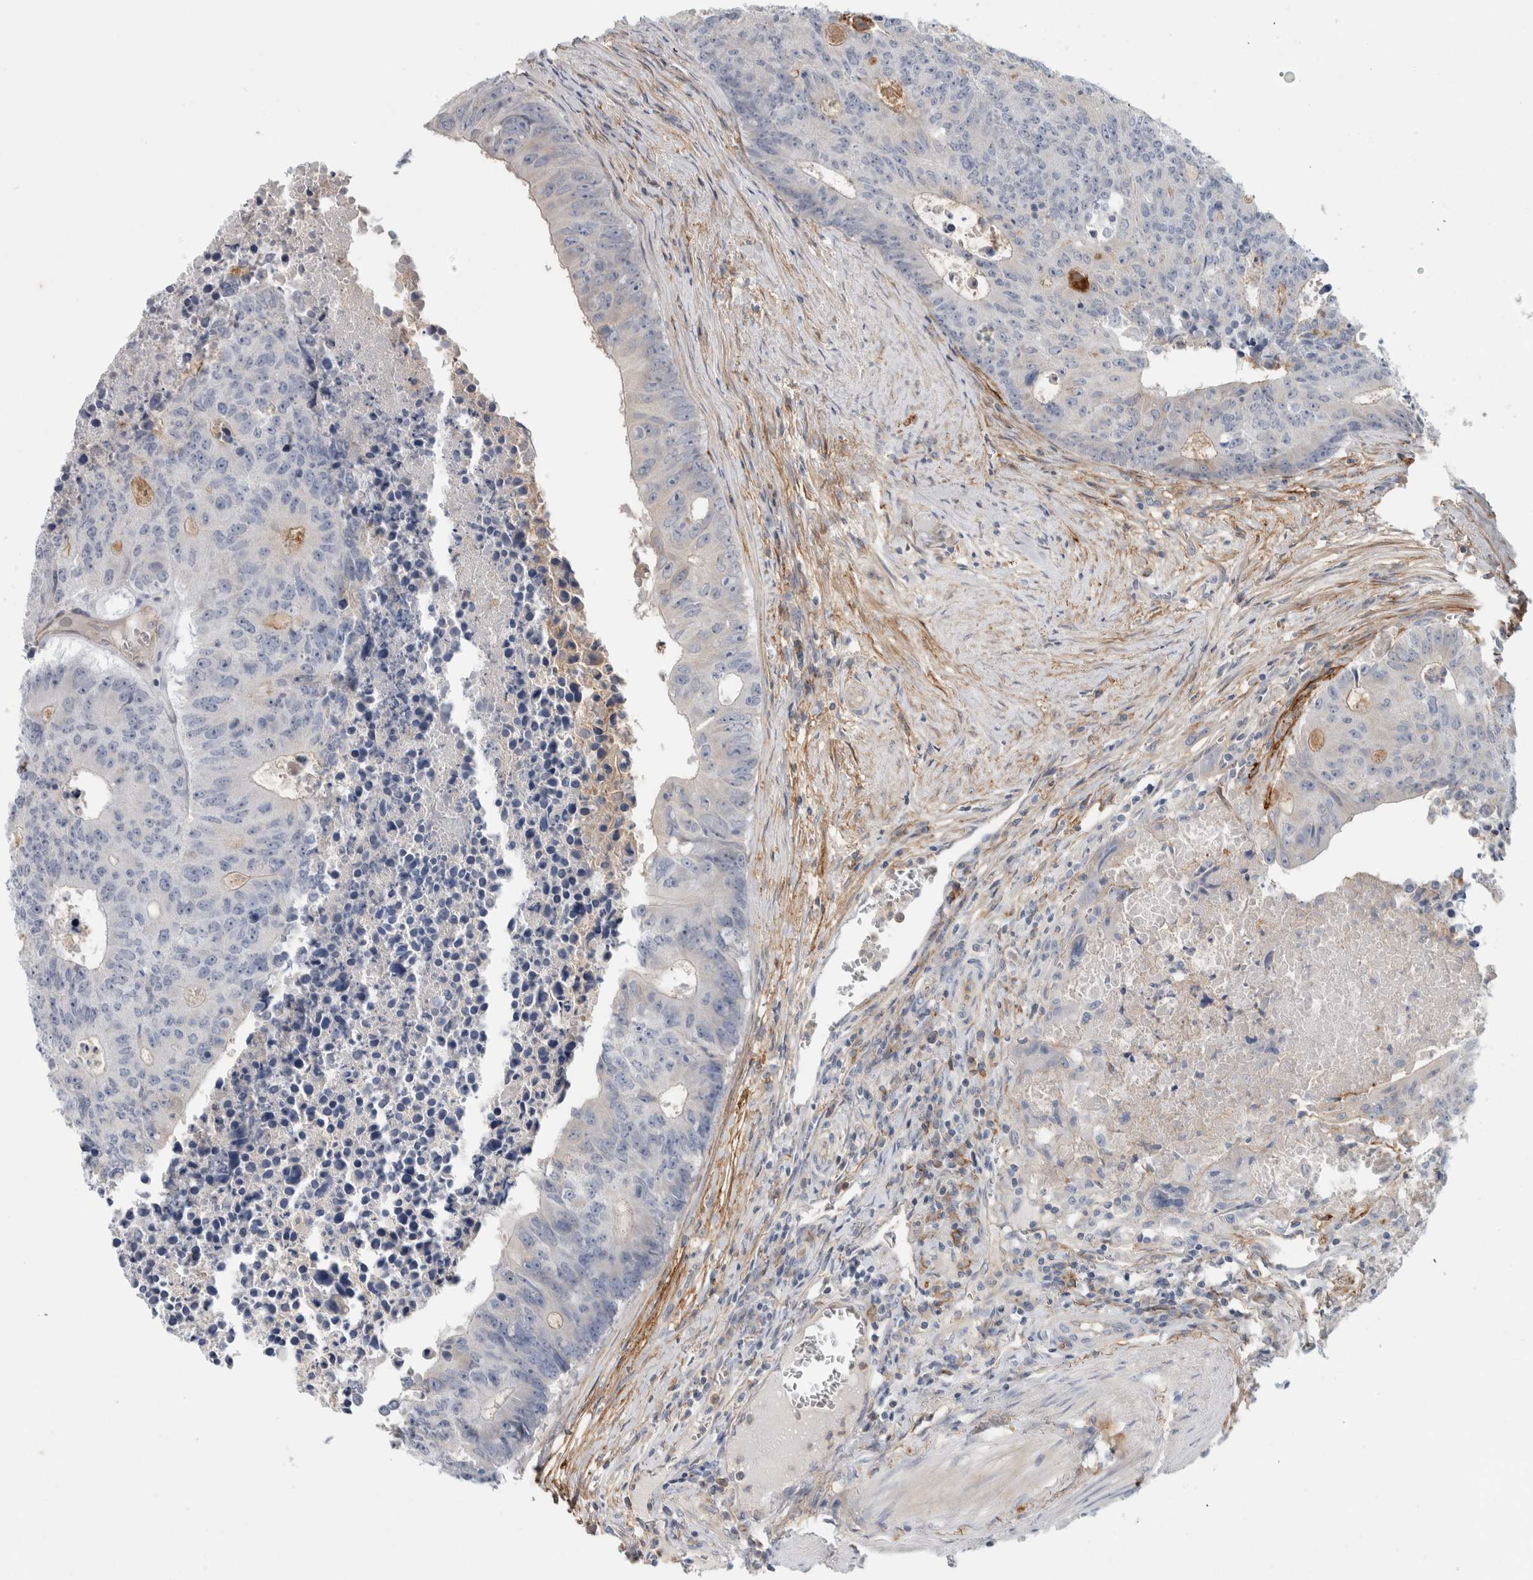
{"staining": {"intensity": "negative", "quantity": "none", "location": "none"}, "tissue": "colorectal cancer", "cell_type": "Tumor cells", "image_type": "cancer", "snomed": [{"axis": "morphology", "description": "Adenocarcinoma, NOS"}, {"axis": "topography", "description": "Colon"}], "caption": "A high-resolution image shows immunohistochemistry (IHC) staining of colorectal cancer, which demonstrates no significant expression in tumor cells.", "gene": "CD55", "patient": {"sex": "male", "age": 87}}